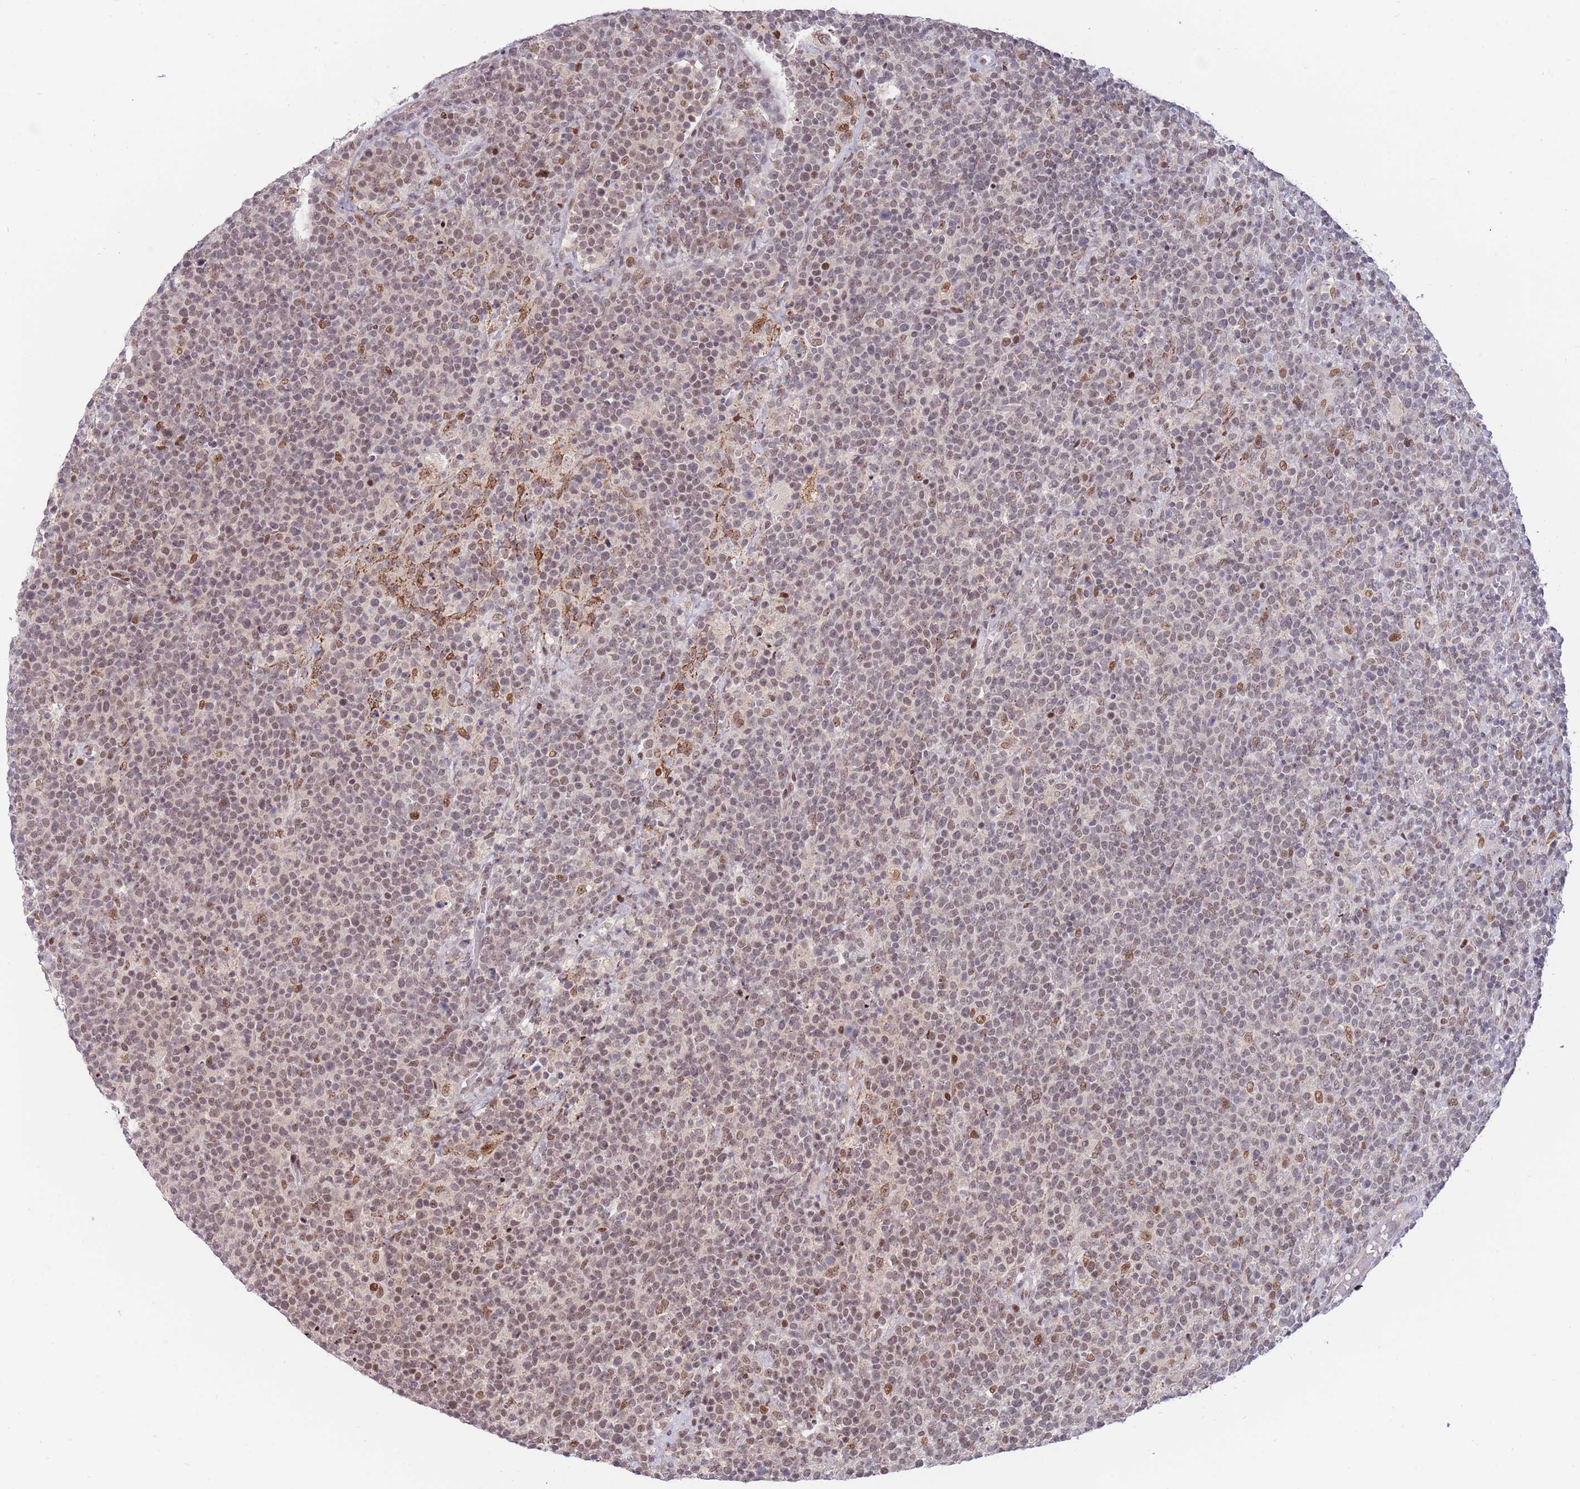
{"staining": {"intensity": "moderate", "quantity": "25%-75%", "location": "nuclear"}, "tissue": "lymphoma", "cell_type": "Tumor cells", "image_type": "cancer", "snomed": [{"axis": "morphology", "description": "Malignant lymphoma, non-Hodgkin's type, High grade"}, {"axis": "topography", "description": "Lymph node"}], "caption": "High-grade malignant lymphoma, non-Hodgkin's type stained with DAB immunohistochemistry demonstrates medium levels of moderate nuclear expression in about 25%-75% of tumor cells.", "gene": "TARBP2", "patient": {"sex": "male", "age": 61}}